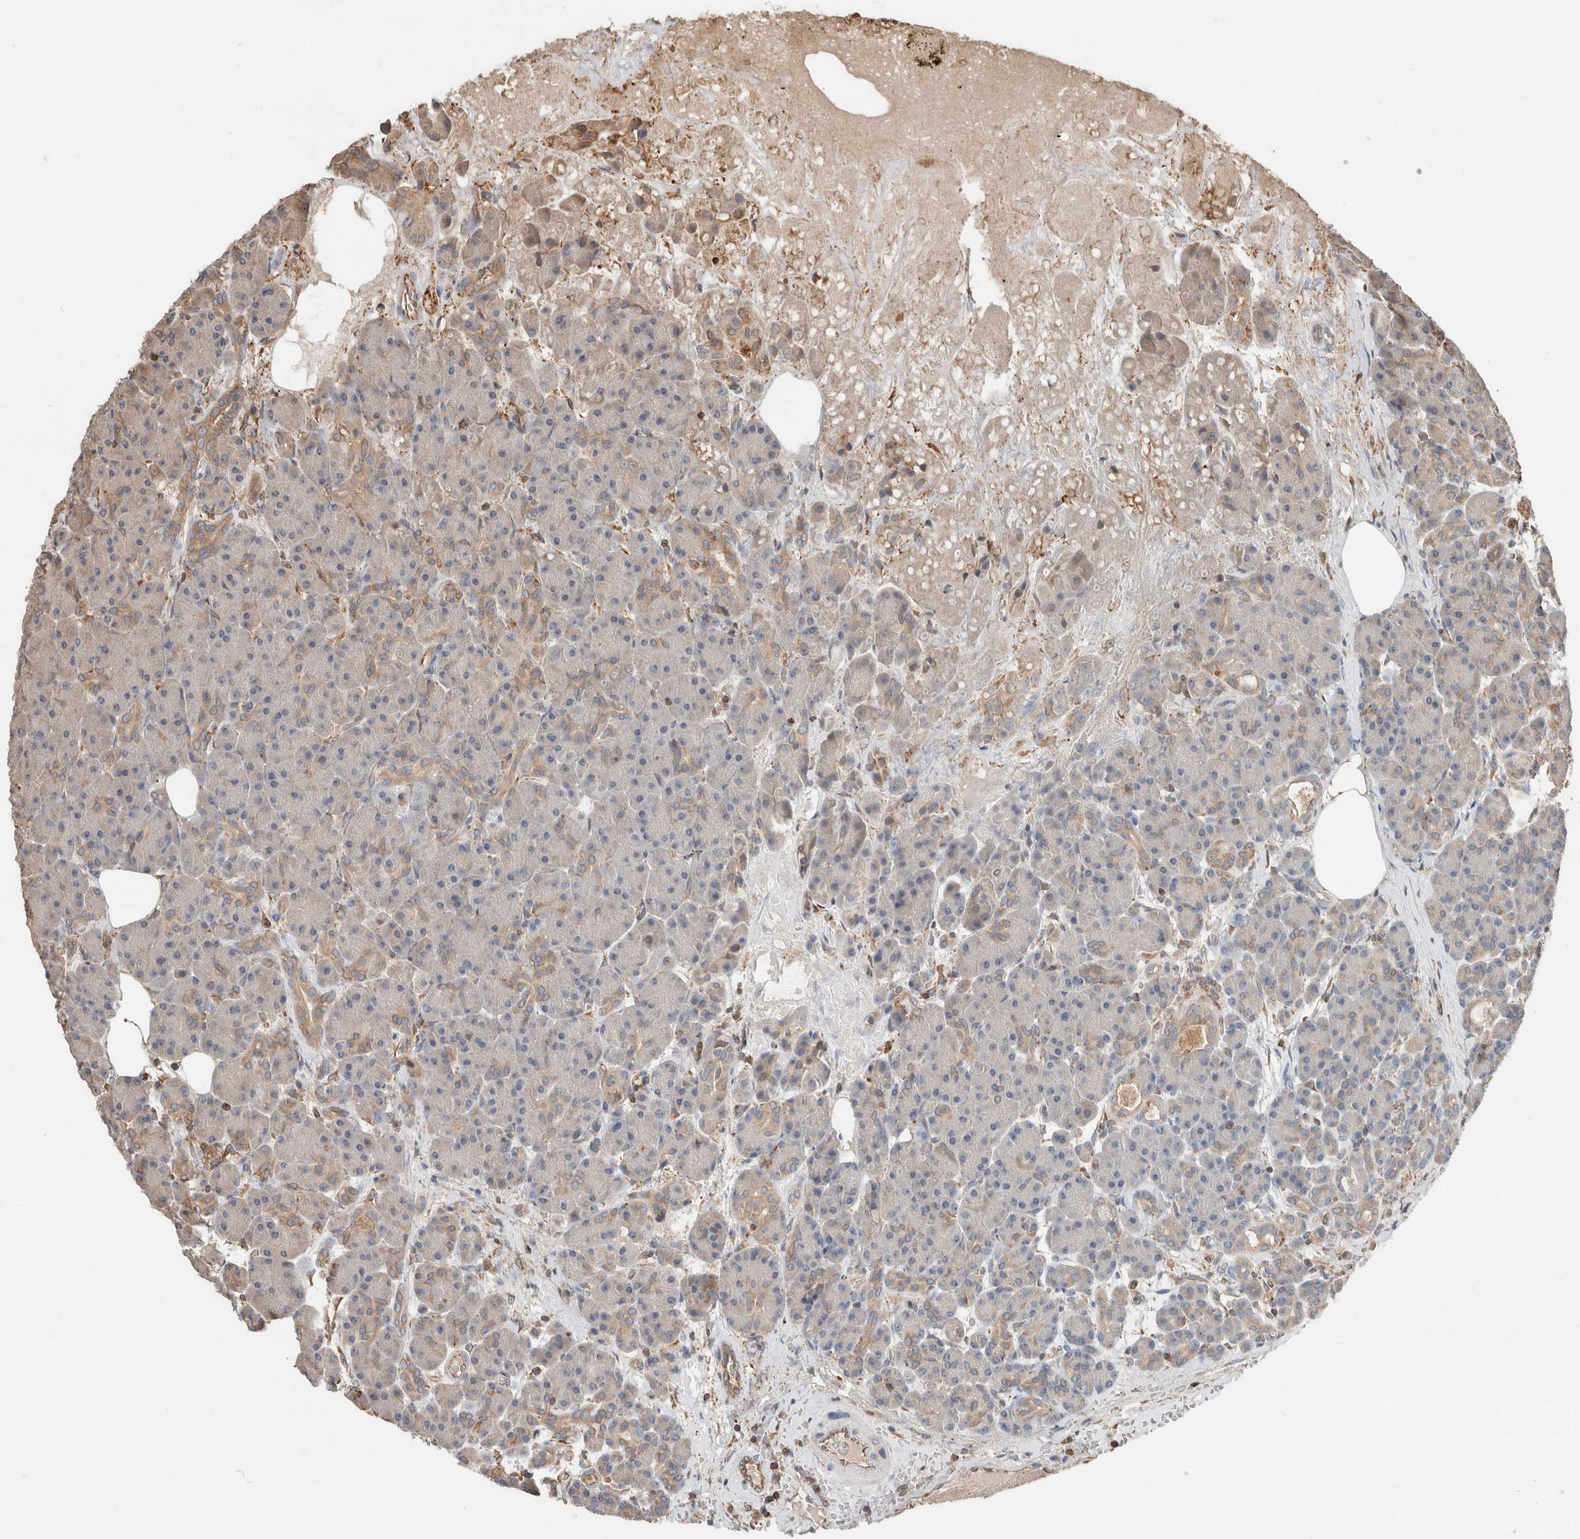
{"staining": {"intensity": "negative", "quantity": "none", "location": "none"}, "tissue": "pancreas", "cell_type": "Exocrine glandular cells", "image_type": "normal", "snomed": [{"axis": "morphology", "description": "Normal tissue, NOS"}, {"axis": "topography", "description": "Pancreas"}], "caption": "The photomicrograph exhibits no significant staining in exocrine glandular cells of pancreas. The staining is performed using DAB brown chromogen with nuclei counter-stained in using hematoxylin.", "gene": "ERAP2", "patient": {"sex": "male", "age": 63}}